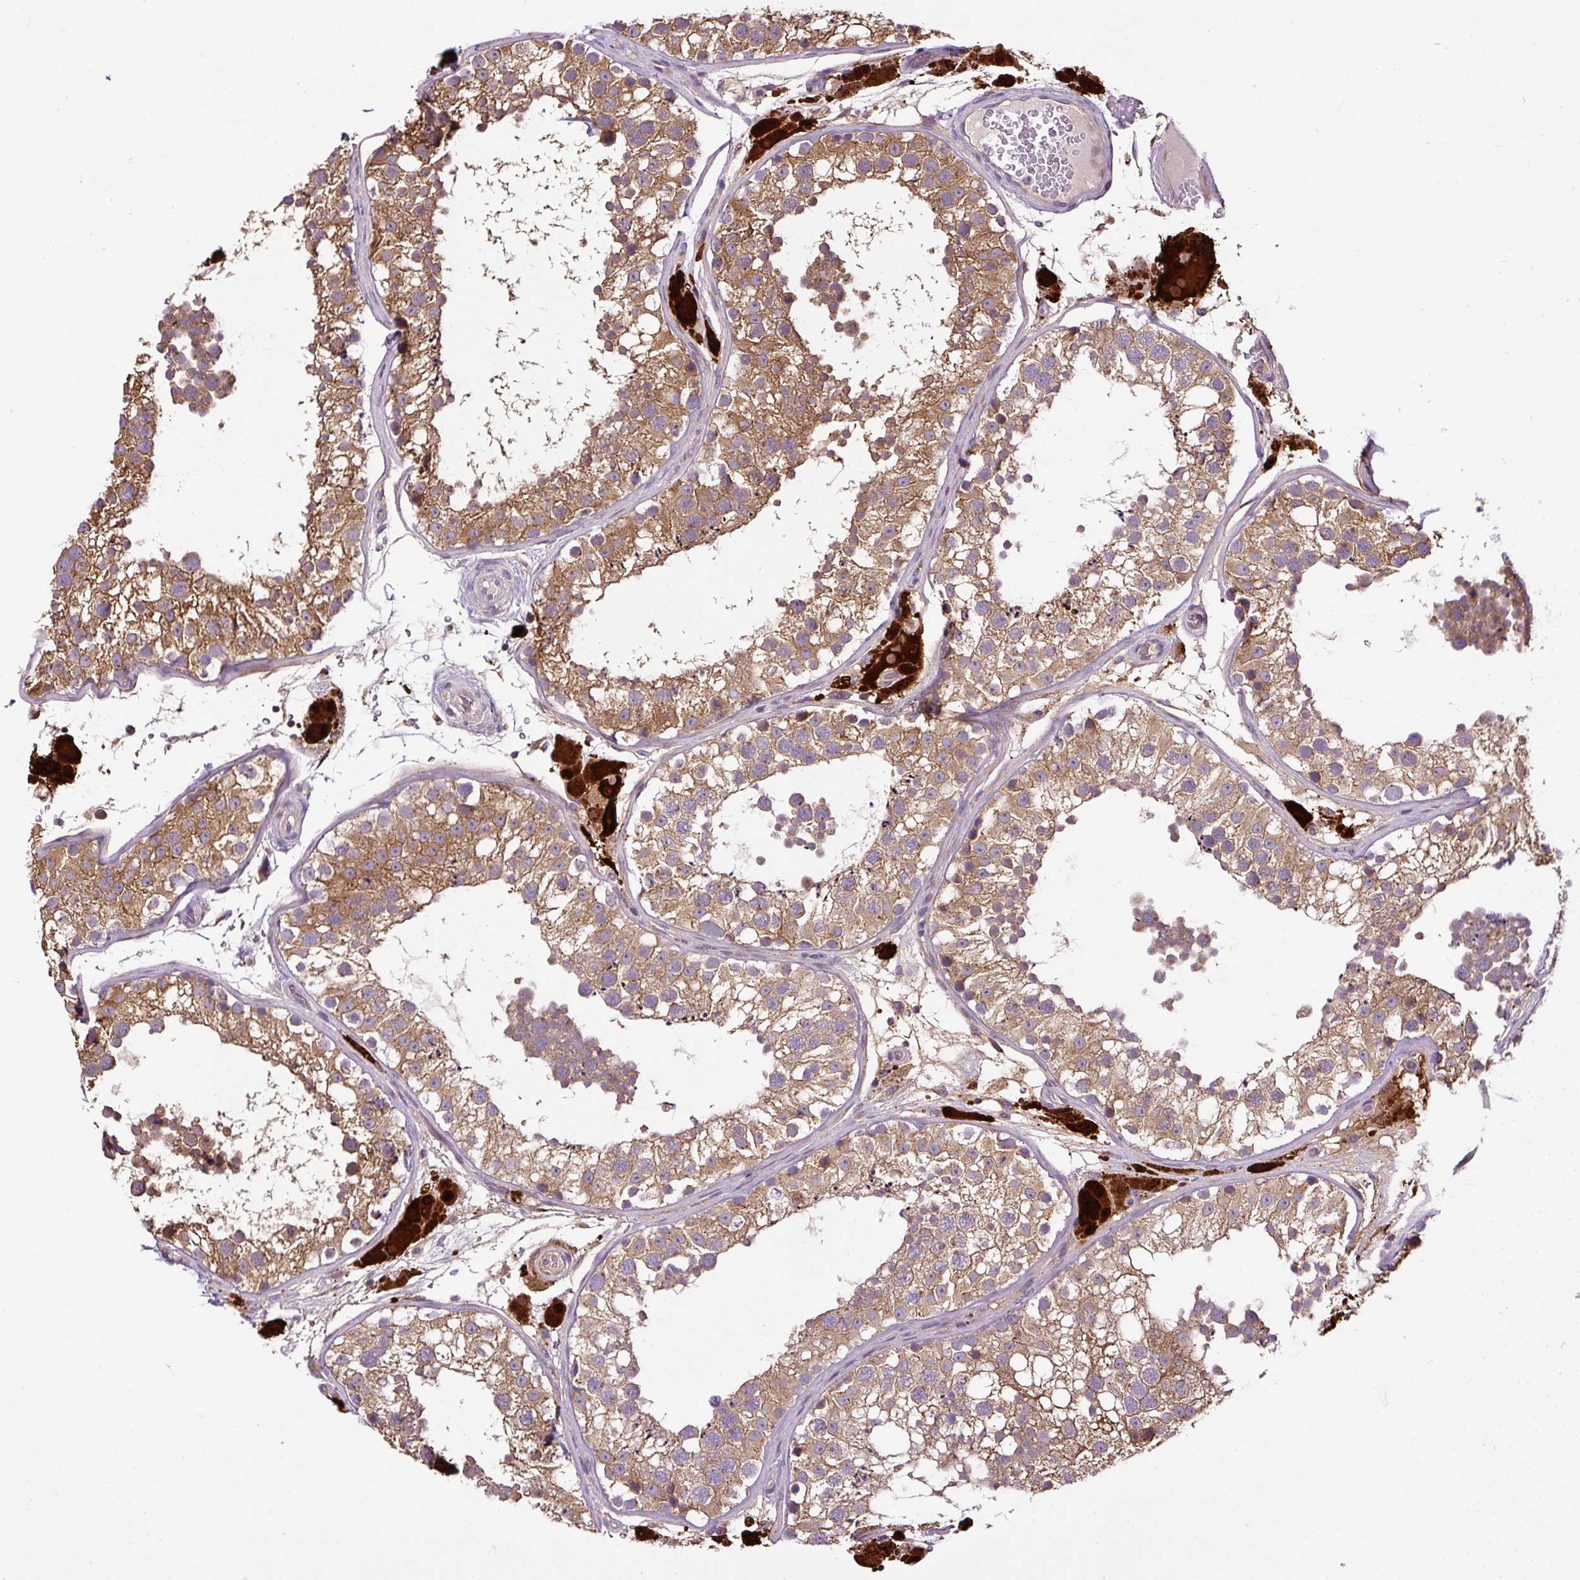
{"staining": {"intensity": "moderate", "quantity": "25%-75%", "location": "cytoplasmic/membranous"}, "tissue": "testis", "cell_type": "Cells in seminiferous ducts", "image_type": "normal", "snomed": [{"axis": "morphology", "description": "Normal tissue, NOS"}, {"axis": "topography", "description": "Testis"}], "caption": "DAB (3,3'-diaminobenzidine) immunohistochemical staining of benign human testis exhibits moderate cytoplasmic/membranous protein staining in approximately 25%-75% of cells in seminiferous ducts. (DAB (3,3'-diaminobenzidine) IHC, brown staining for protein, blue staining for nuclei).", "gene": "ZNF547", "patient": {"sex": "male", "age": 26}}